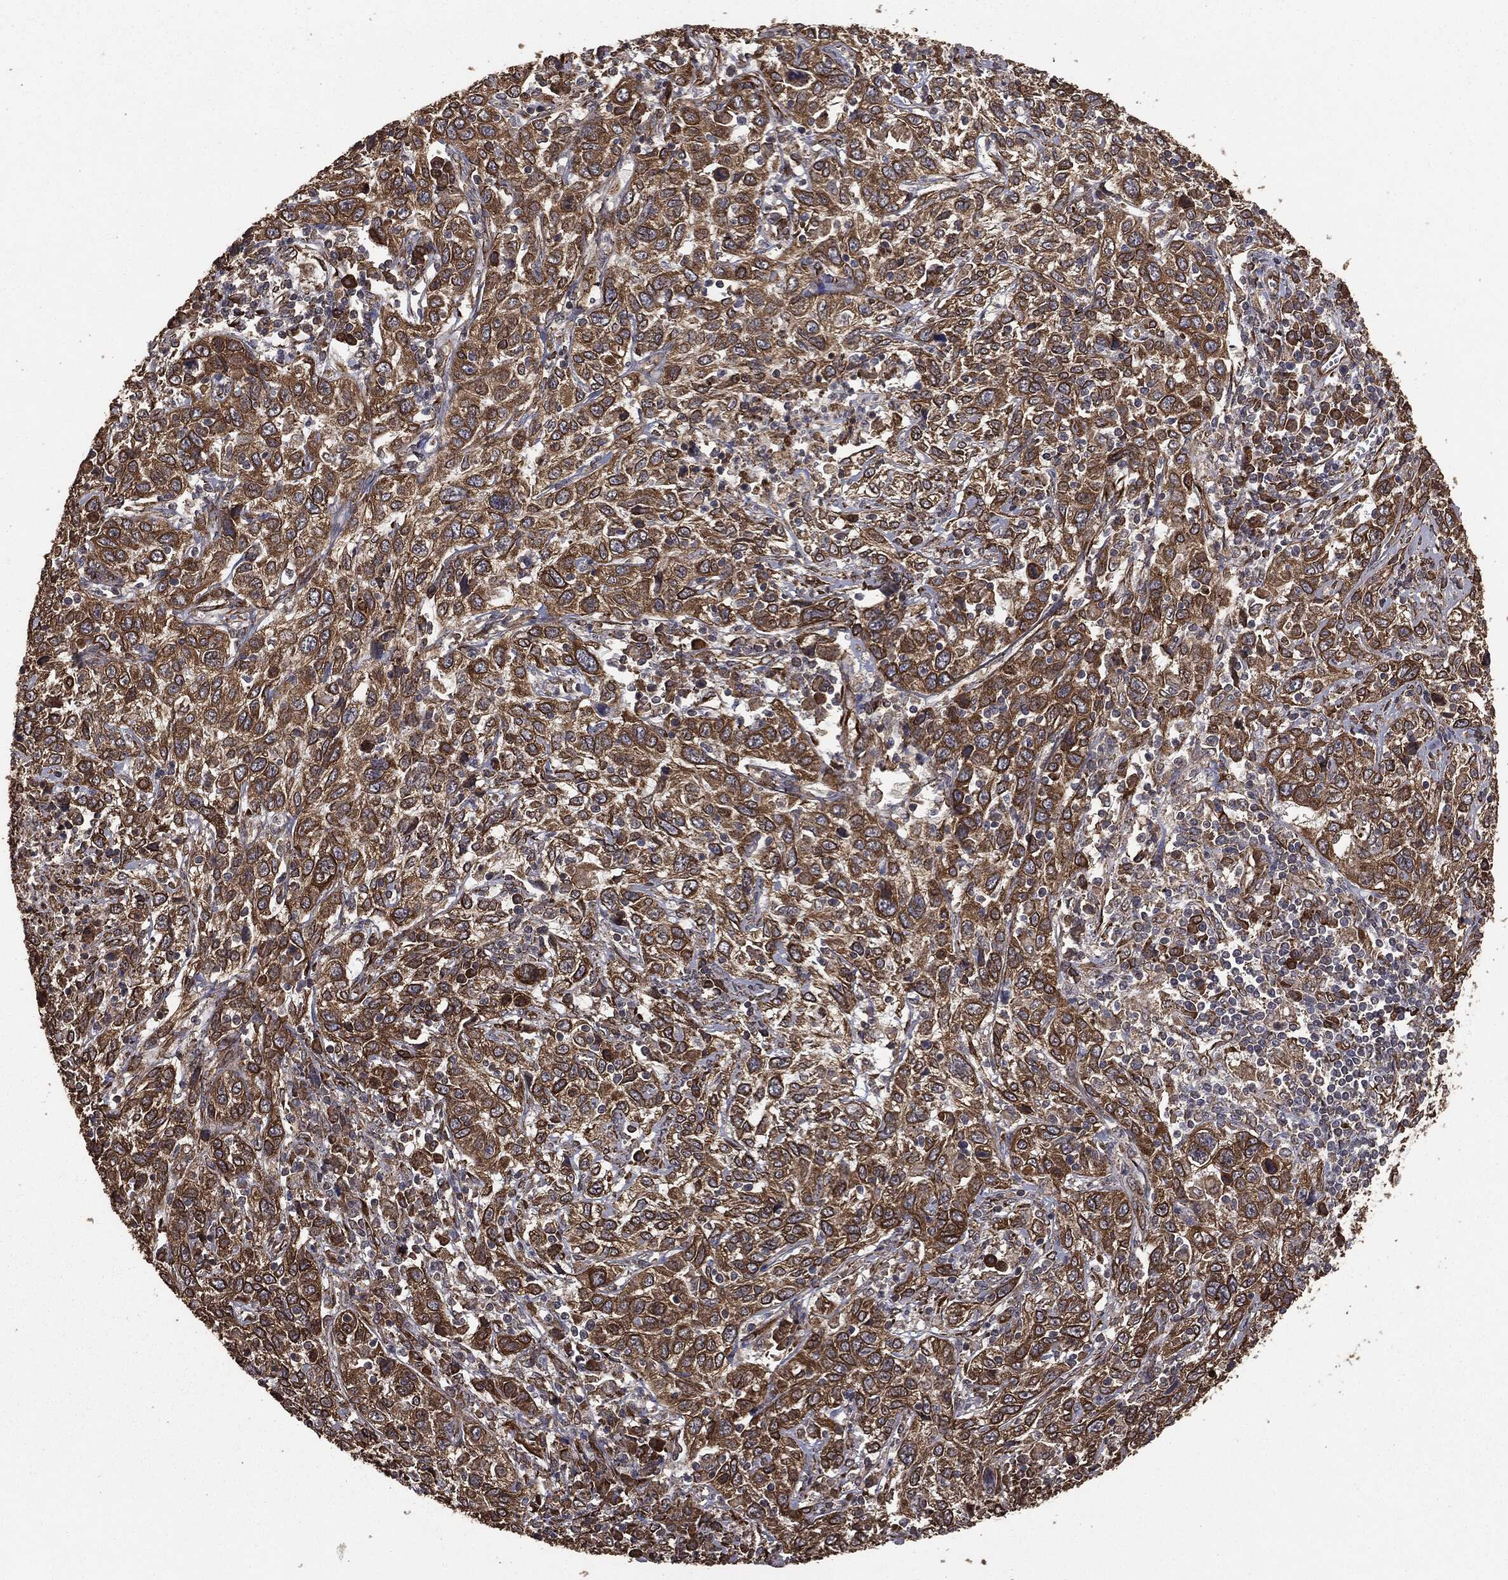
{"staining": {"intensity": "strong", "quantity": ">75%", "location": "cytoplasmic/membranous"}, "tissue": "cervical cancer", "cell_type": "Tumor cells", "image_type": "cancer", "snomed": [{"axis": "morphology", "description": "Squamous cell carcinoma, NOS"}, {"axis": "topography", "description": "Cervix"}], "caption": "IHC photomicrograph of human cervical cancer (squamous cell carcinoma) stained for a protein (brown), which exhibits high levels of strong cytoplasmic/membranous positivity in approximately >75% of tumor cells.", "gene": "MTOR", "patient": {"sex": "female", "age": 46}}